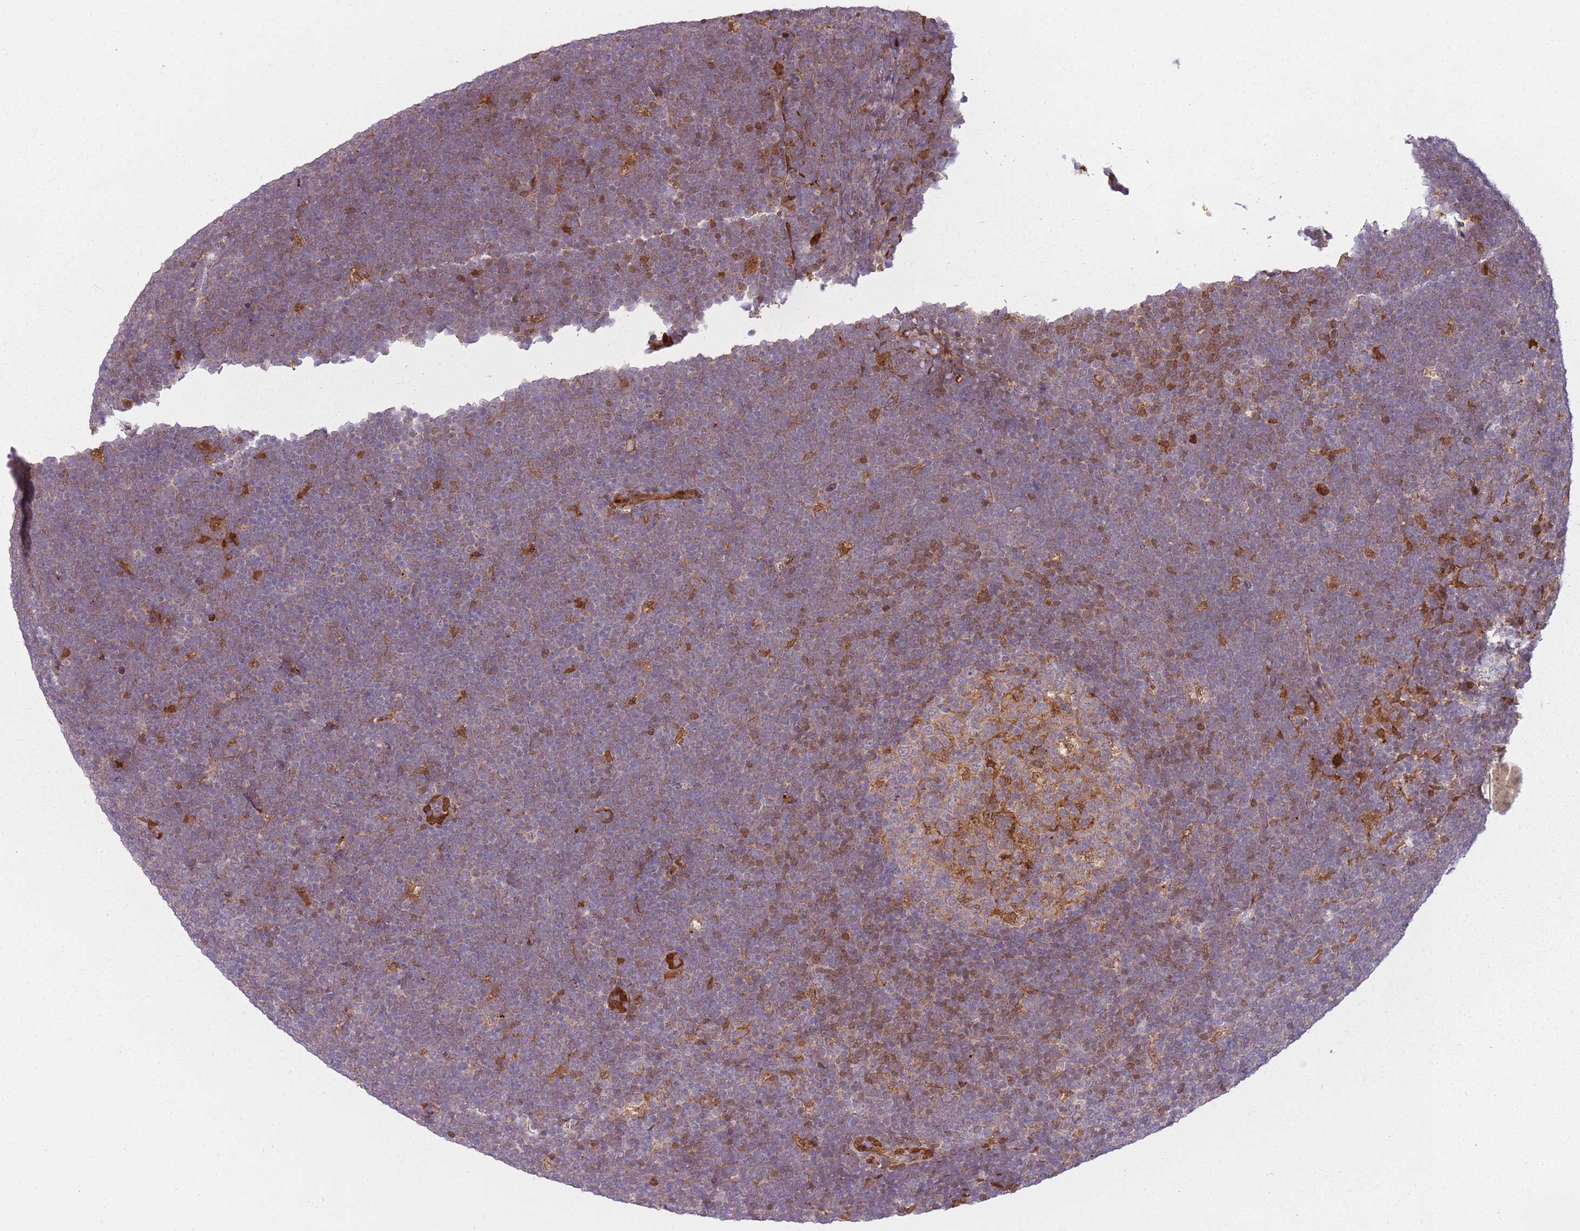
{"staining": {"intensity": "moderate", "quantity": "<25%", "location": "cytoplasmic/membranous"}, "tissue": "lymphoma", "cell_type": "Tumor cells", "image_type": "cancer", "snomed": [{"axis": "morphology", "description": "Malignant lymphoma, non-Hodgkin's type, High grade"}, {"axis": "topography", "description": "Lymph node"}], "caption": "Immunohistochemistry (IHC) image of neoplastic tissue: human lymphoma stained using IHC displays low levels of moderate protein expression localized specifically in the cytoplasmic/membranous of tumor cells, appearing as a cytoplasmic/membranous brown color.", "gene": "LGALS9", "patient": {"sex": "male", "age": 13}}